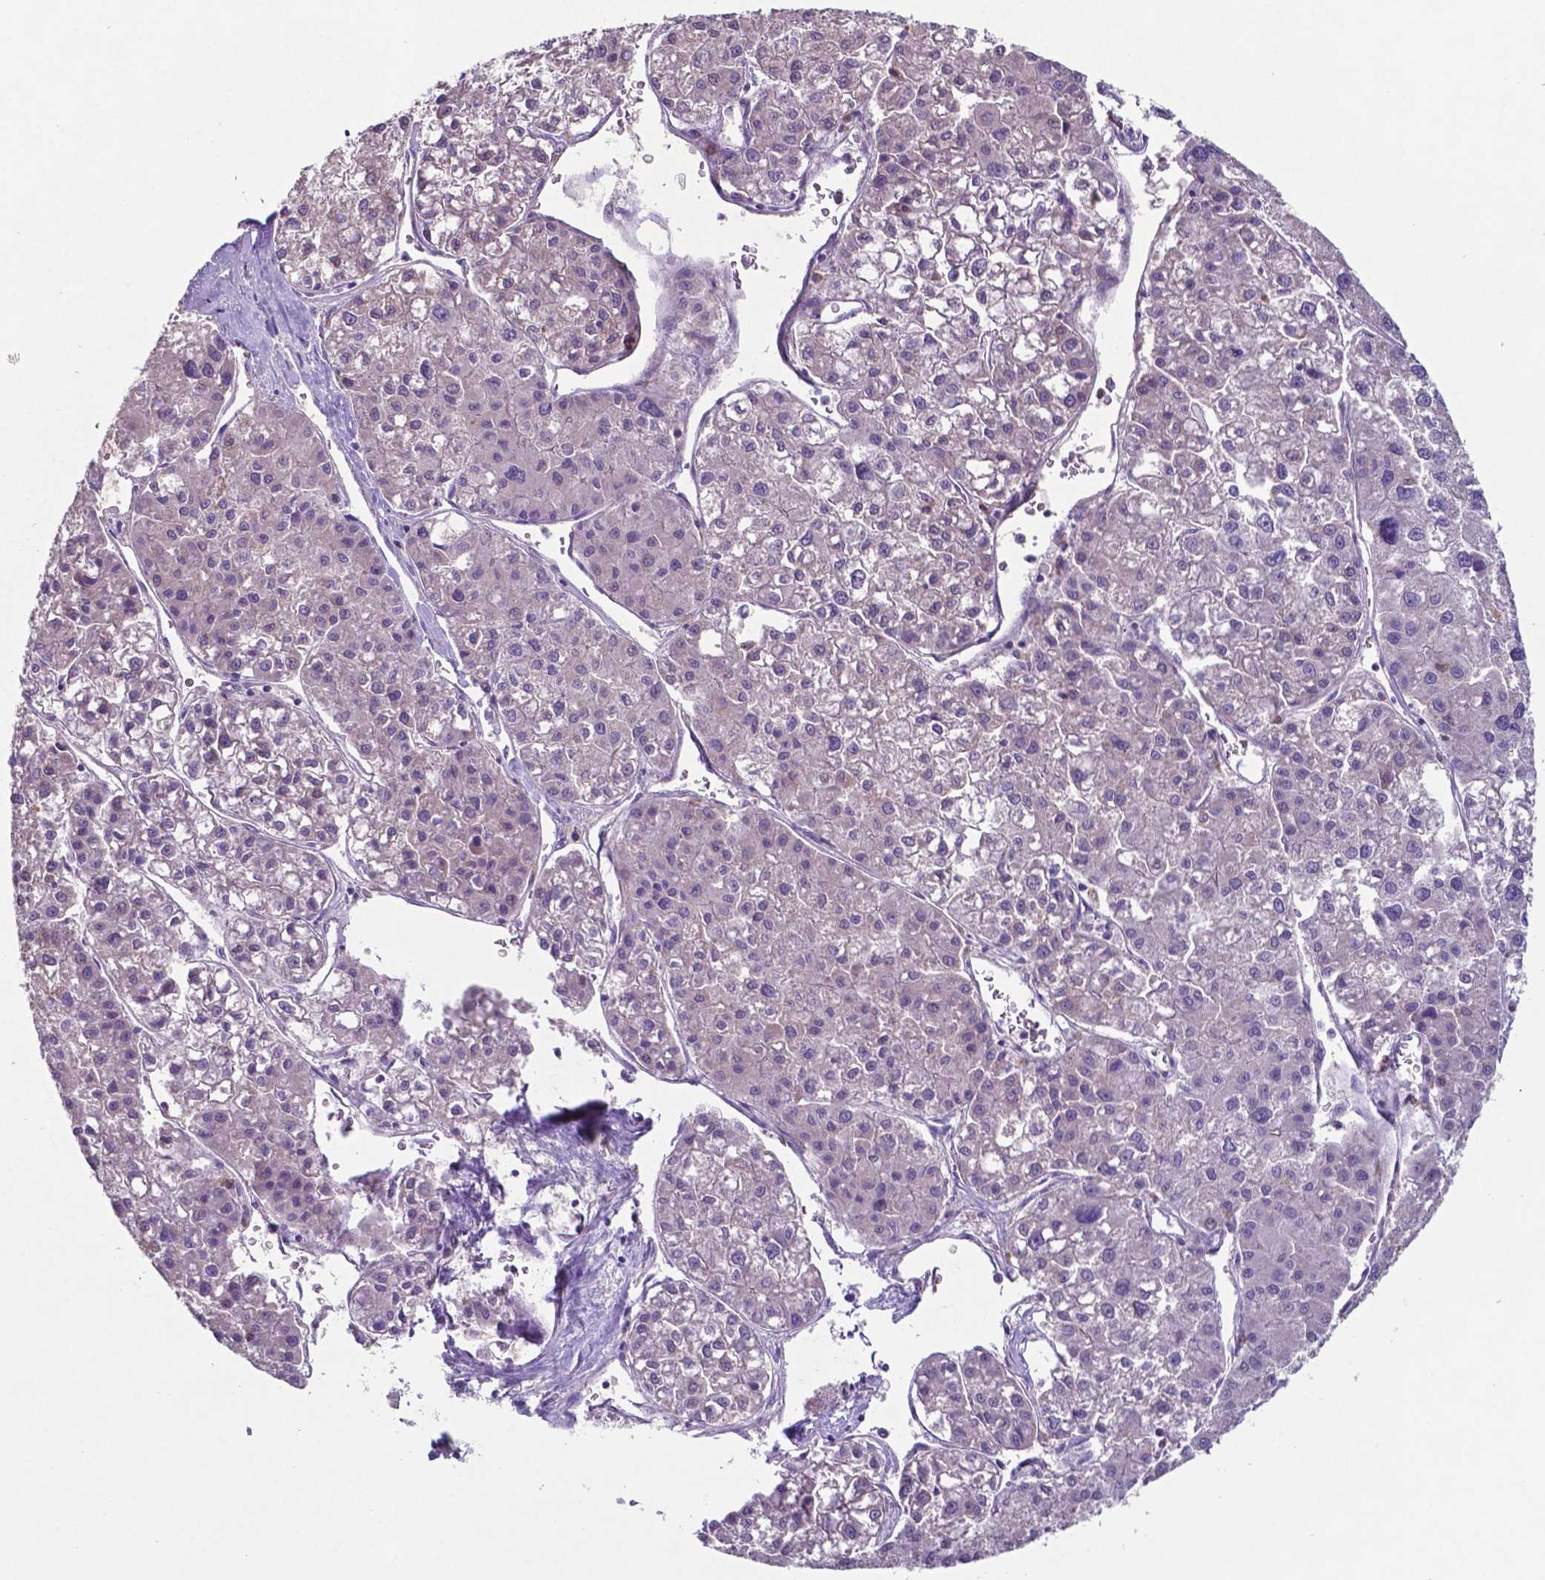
{"staining": {"intensity": "negative", "quantity": "none", "location": "none"}, "tissue": "liver cancer", "cell_type": "Tumor cells", "image_type": "cancer", "snomed": [{"axis": "morphology", "description": "Carcinoma, Hepatocellular, NOS"}, {"axis": "topography", "description": "Liver"}], "caption": "Liver hepatocellular carcinoma was stained to show a protein in brown. There is no significant expression in tumor cells.", "gene": "TYRO3", "patient": {"sex": "male", "age": 73}}